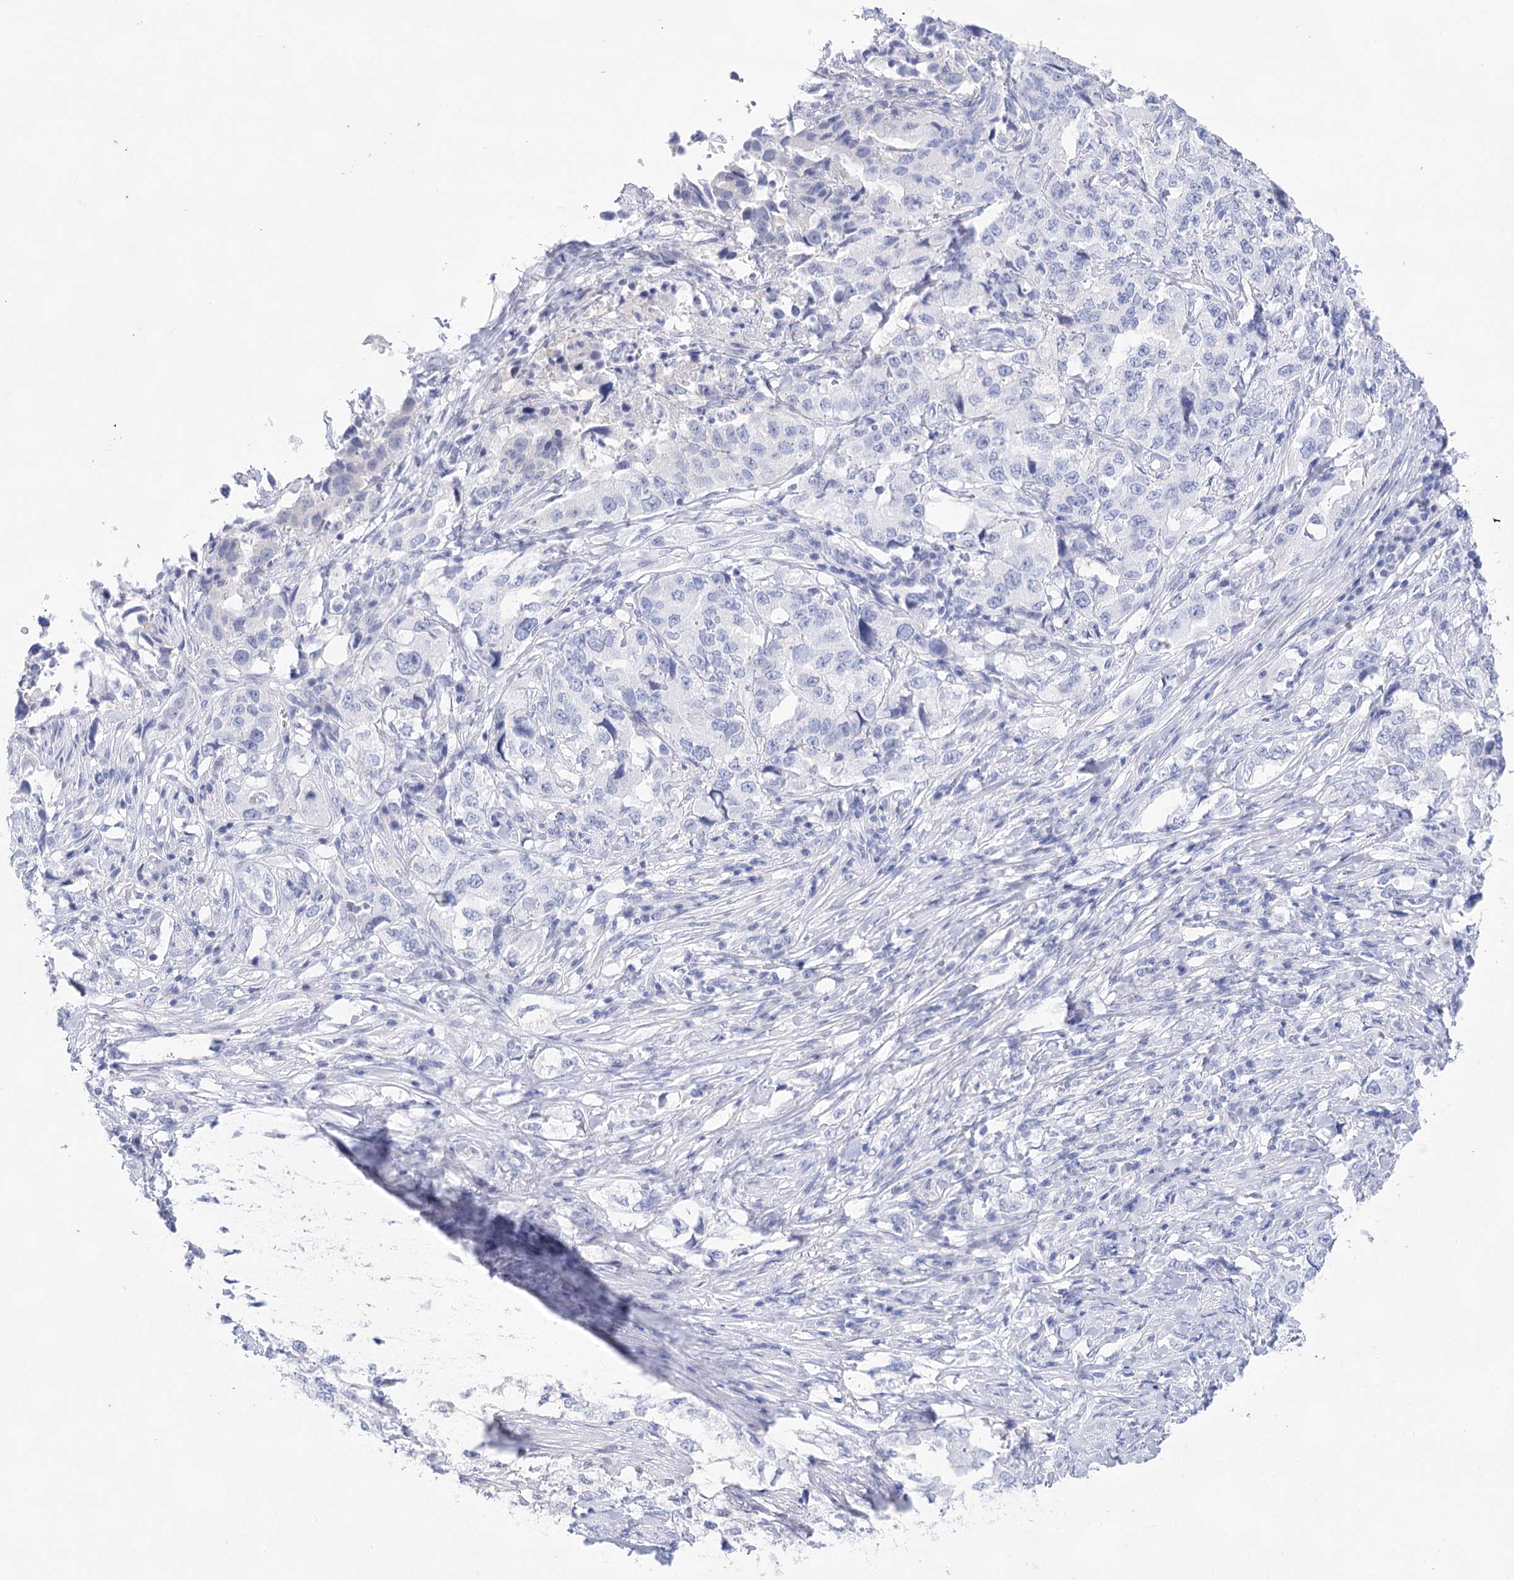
{"staining": {"intensity": "negative", "quantity": "none", "location": "none"}, "tissue": "lung cancer", "cell_type": "Tumor cells", "image_type": "cancer", "snomed": [{"axis": "morphology", "description": "Adenocarcinoma, NOS"}, {"axis": "topography", "description": "Lung"}], "caption": "IHC image of neoplastic tissue: lung cancer stained with DAB (3,3'-diaminobenzidine) displays no significant protein positivity in tumor cells.", "gene": "LALBA", "patient": {"sex": "female", "age": 51}}